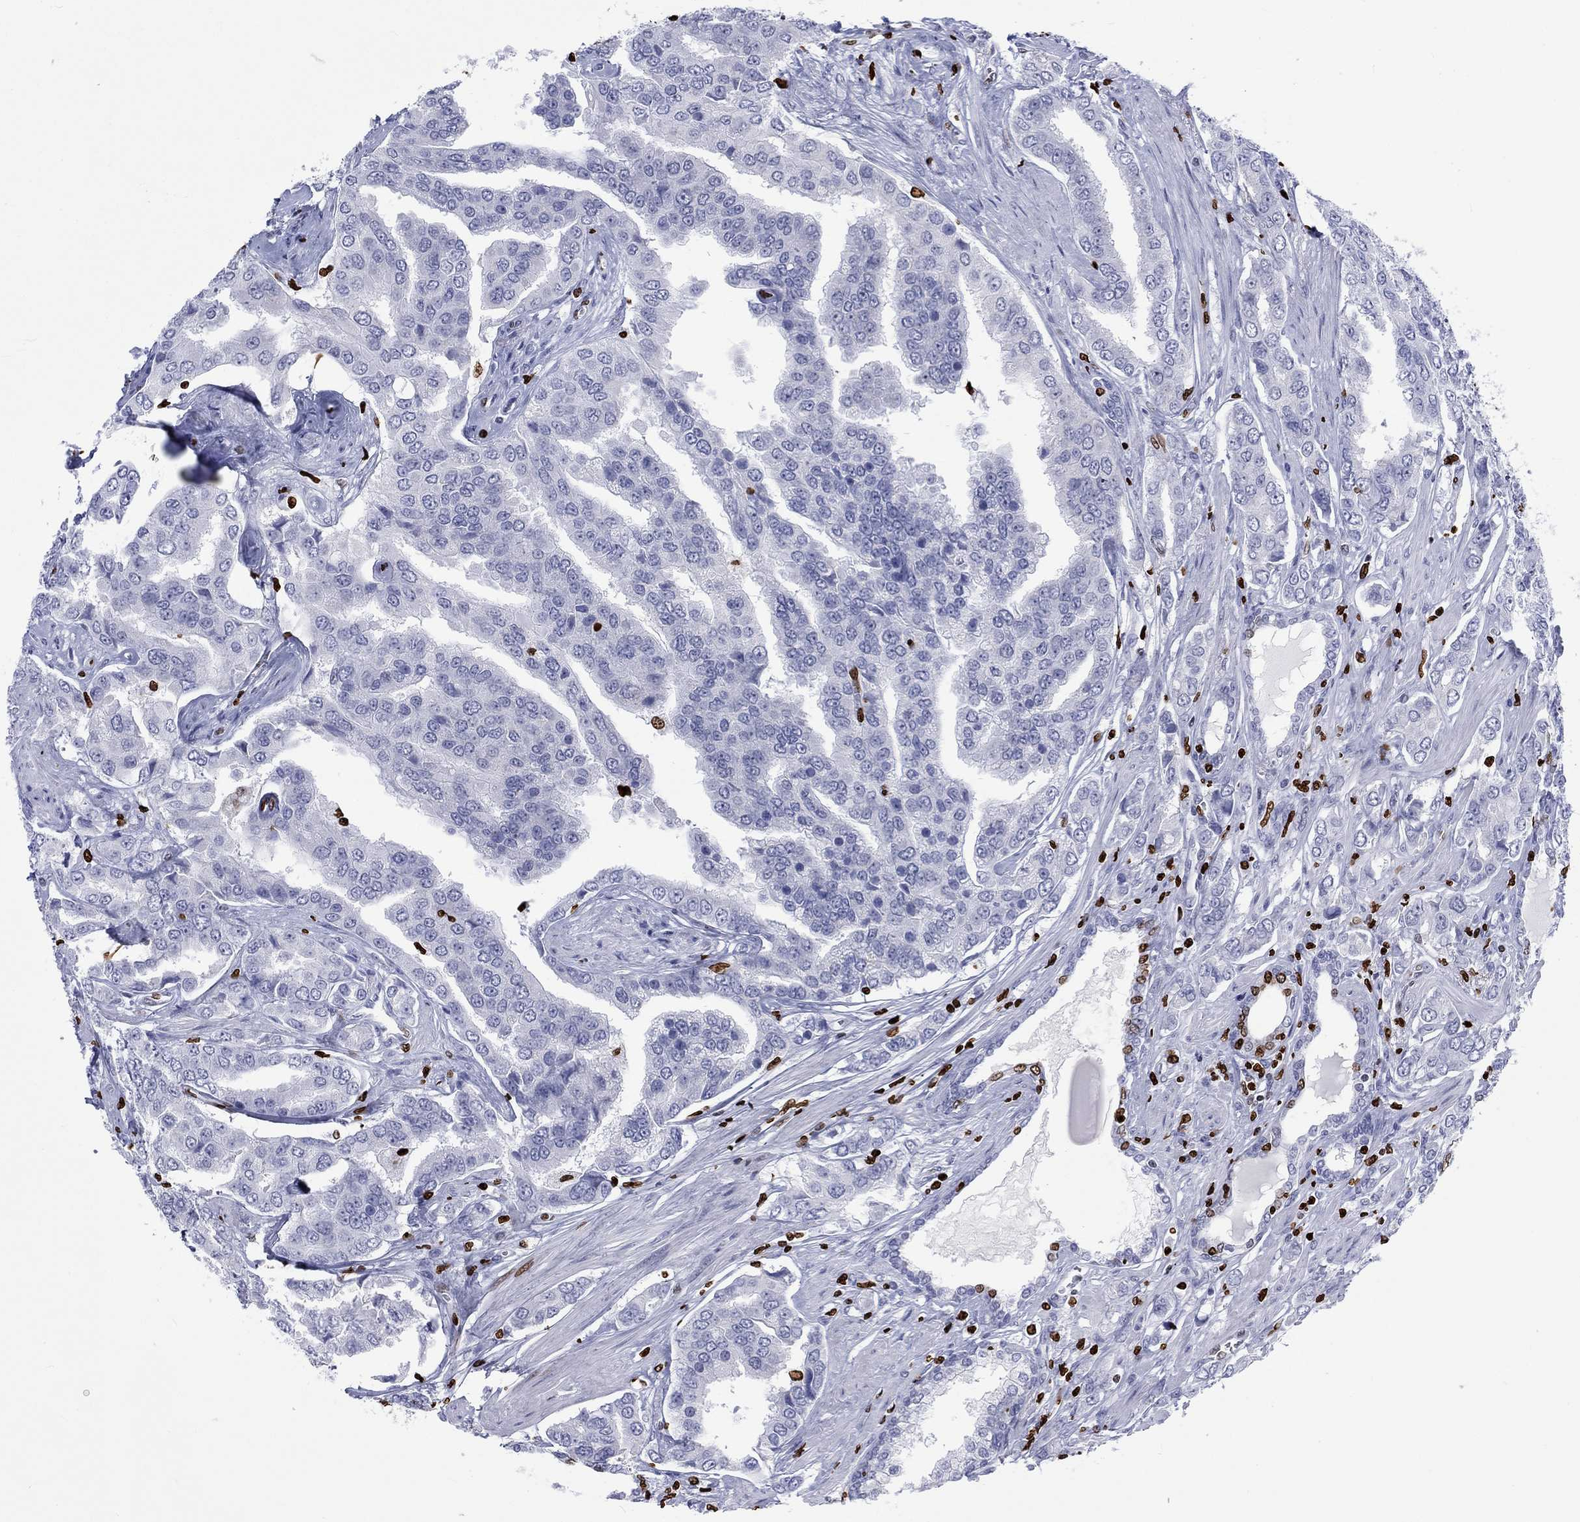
{"staining": {"intensity": "strong", "quantity": "<25%", "location": "nuclear"}, "tissue": "prostate cancer", "cell_type": "Tumor cells", "image_type": "cancer", "snomed": [{"axis": "morphology", "description": "Adenocarcinoma, NOS"}, {"axis": "topography", "description": "Prostate and seminal vesicle, NOS"}, {"axis": "topography", "description": "Prostate"}], "caption": "A high-resolution image shows immunohistochemistry staining of prostate cancer, which displays strong nuclear staining in about <25% of tumor cells.", "gene": "H1-5", "patient": {"sex": "male", "age": 69}}